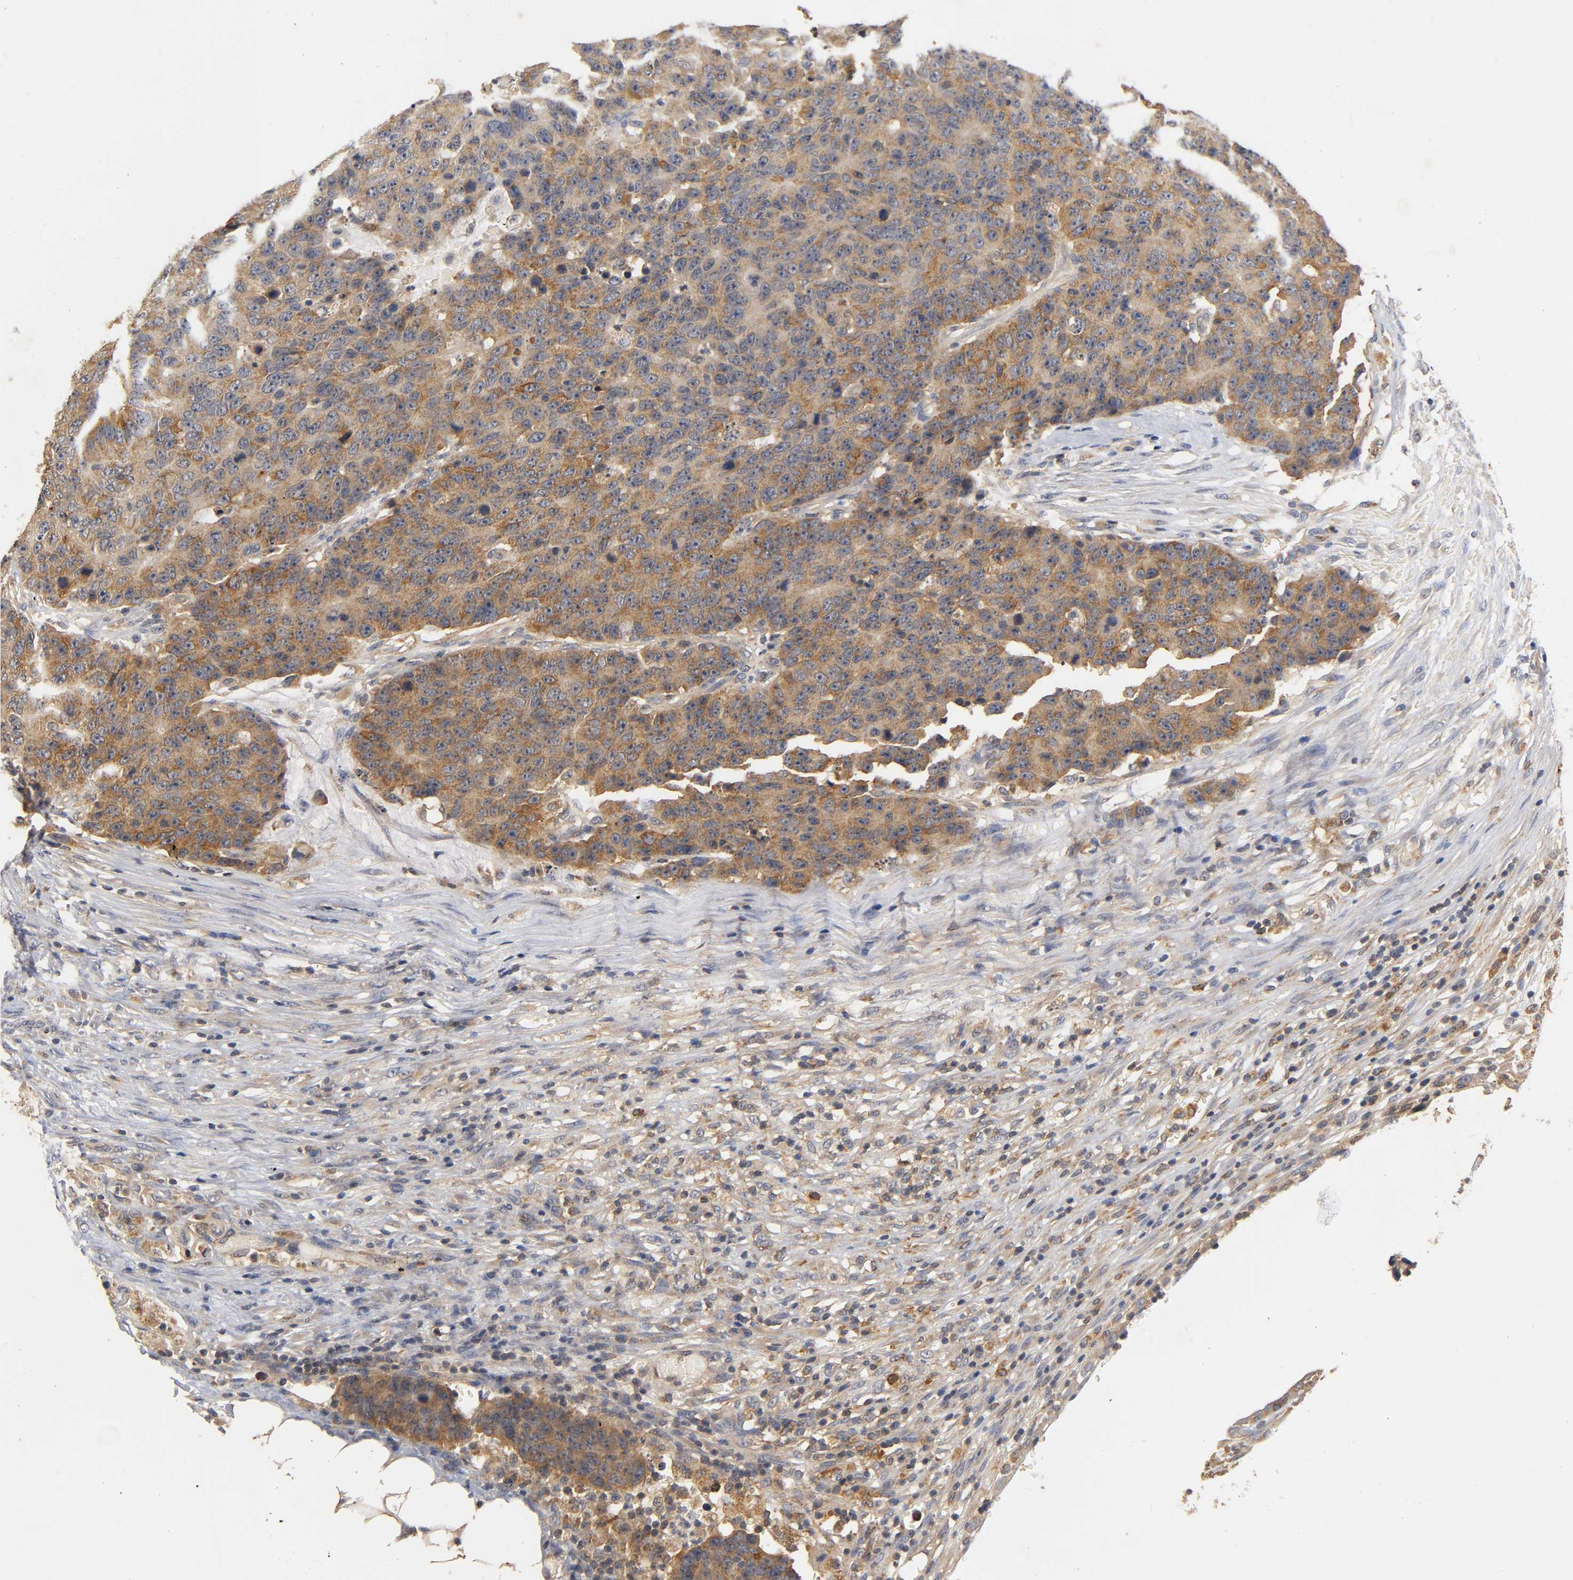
{"staining": {"intensity": "strong", "quantity": ">75%", "location": "cytoplasmic/membranous"}, "tissue": "colorectal cancer", "cell_type": "Tumor cells", "image_type": "cancer", "snomed": [{"axis": "morphology", "description": "Adenocarcinoma, NOS"}, {"axis": "topography", "description": "Colon"}], "caption": "Human colorectal cancer stained with a protein marker demonstrates strong staining in tumor cells.", "gene": "SCAP", "patient": {"sex": "female", "age": 86}}